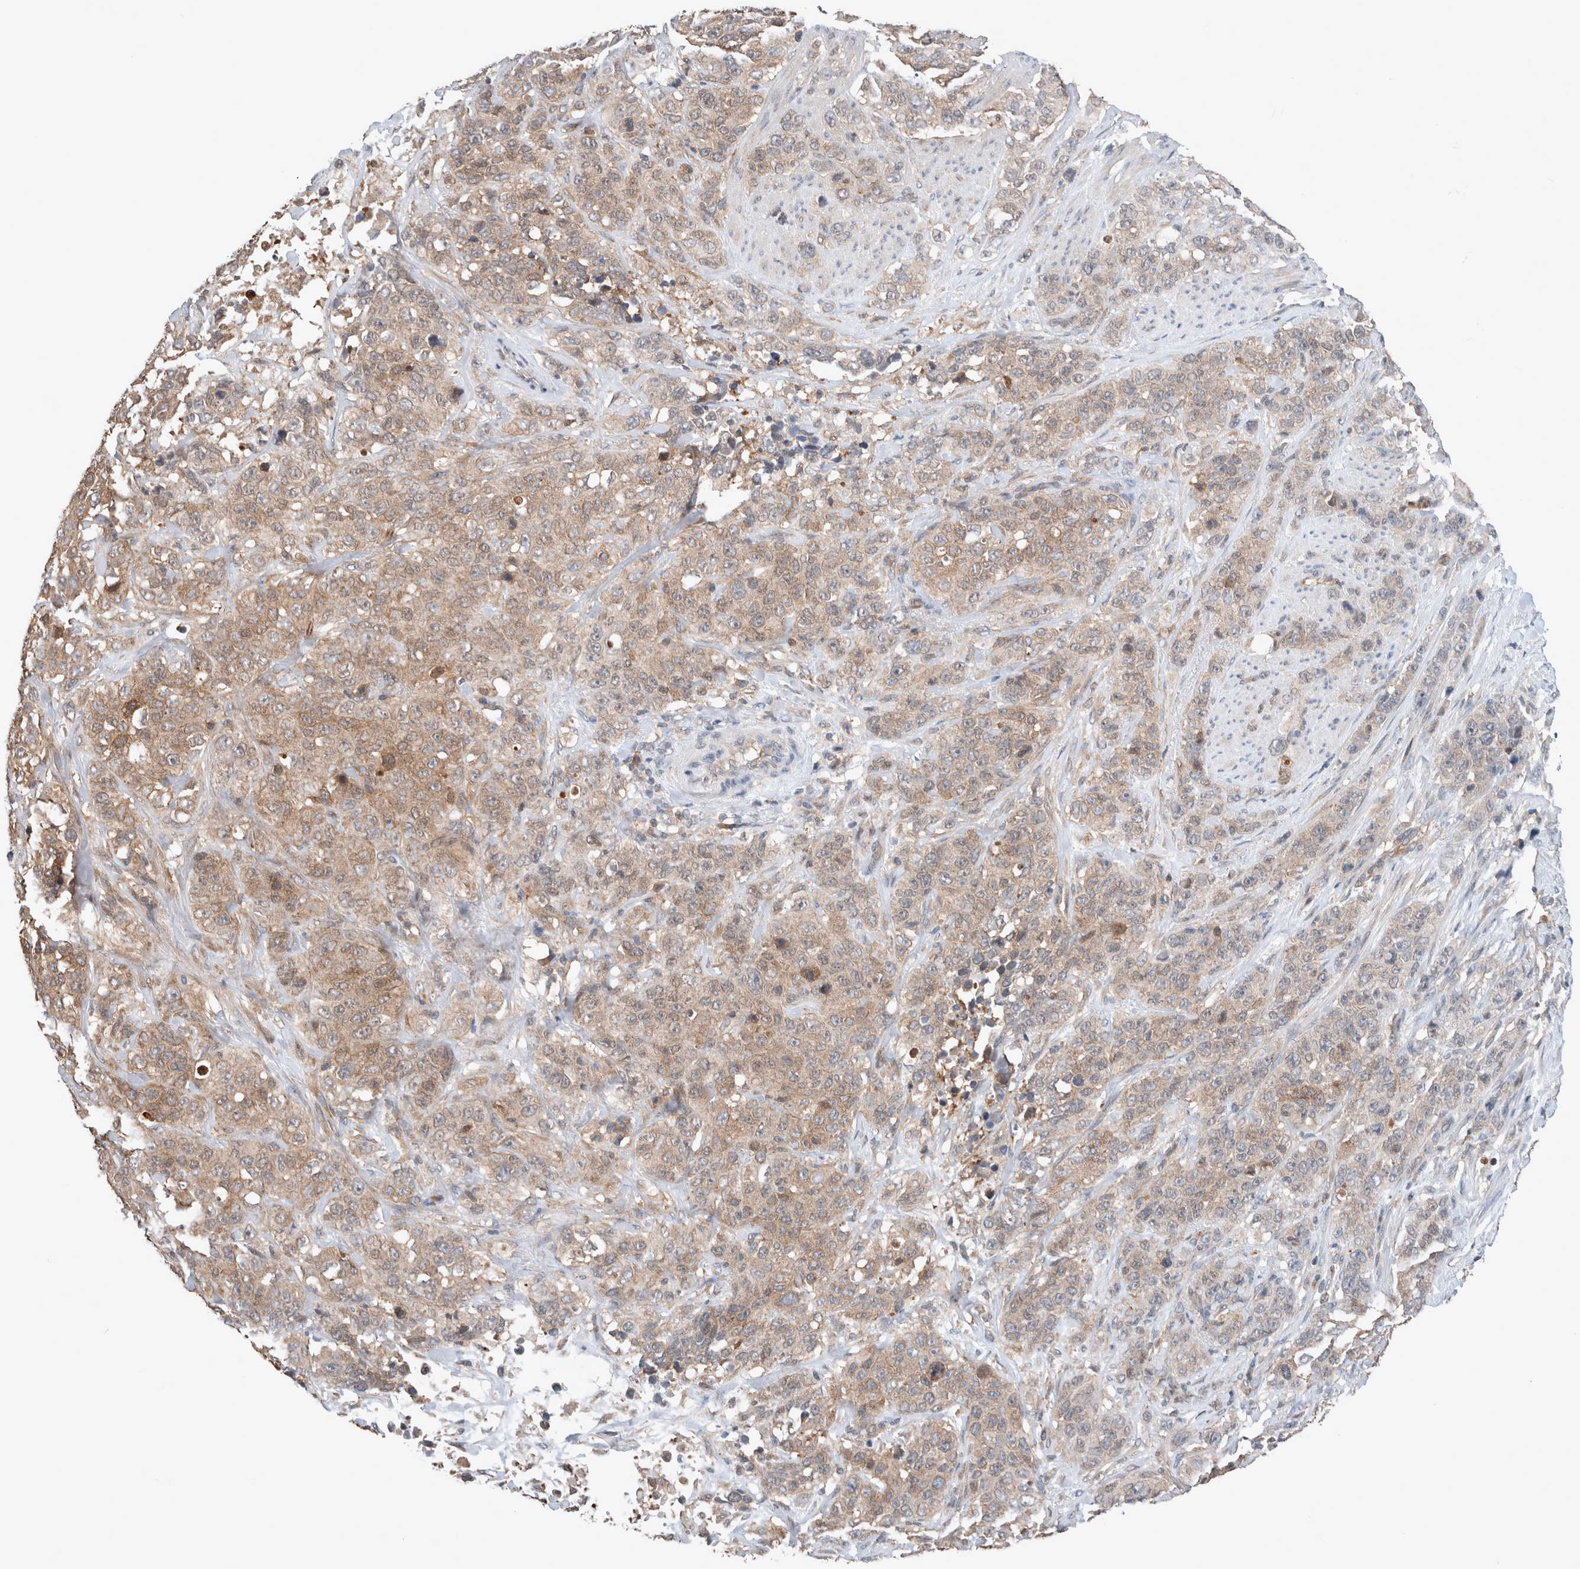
{"staining": {"intensity": "weak", "quantity": ">75%", "location": "cytoplasmic/membranous"}, "tissue": "stomach cancer", "cell_type": "Tumor cells", "image_type": "cancer", "snomed": [{"axis": "morphology", "description": "Adenocarcinoma, NOS"}, {"axis": "topography", "description": "Stomach"}], "caption": "Immunohistochemical staining of stomach adenocarcinoma shows low levels of weak cytoplasmic/membranous positivity in approximately >75% of tumor cells. Immunohistochemistry (ihc) stains the protein of interest in brown and the nuclei are stained blue.", "gene": "XPNPEP1", "patient": {"sex": "male", "age": 48}}